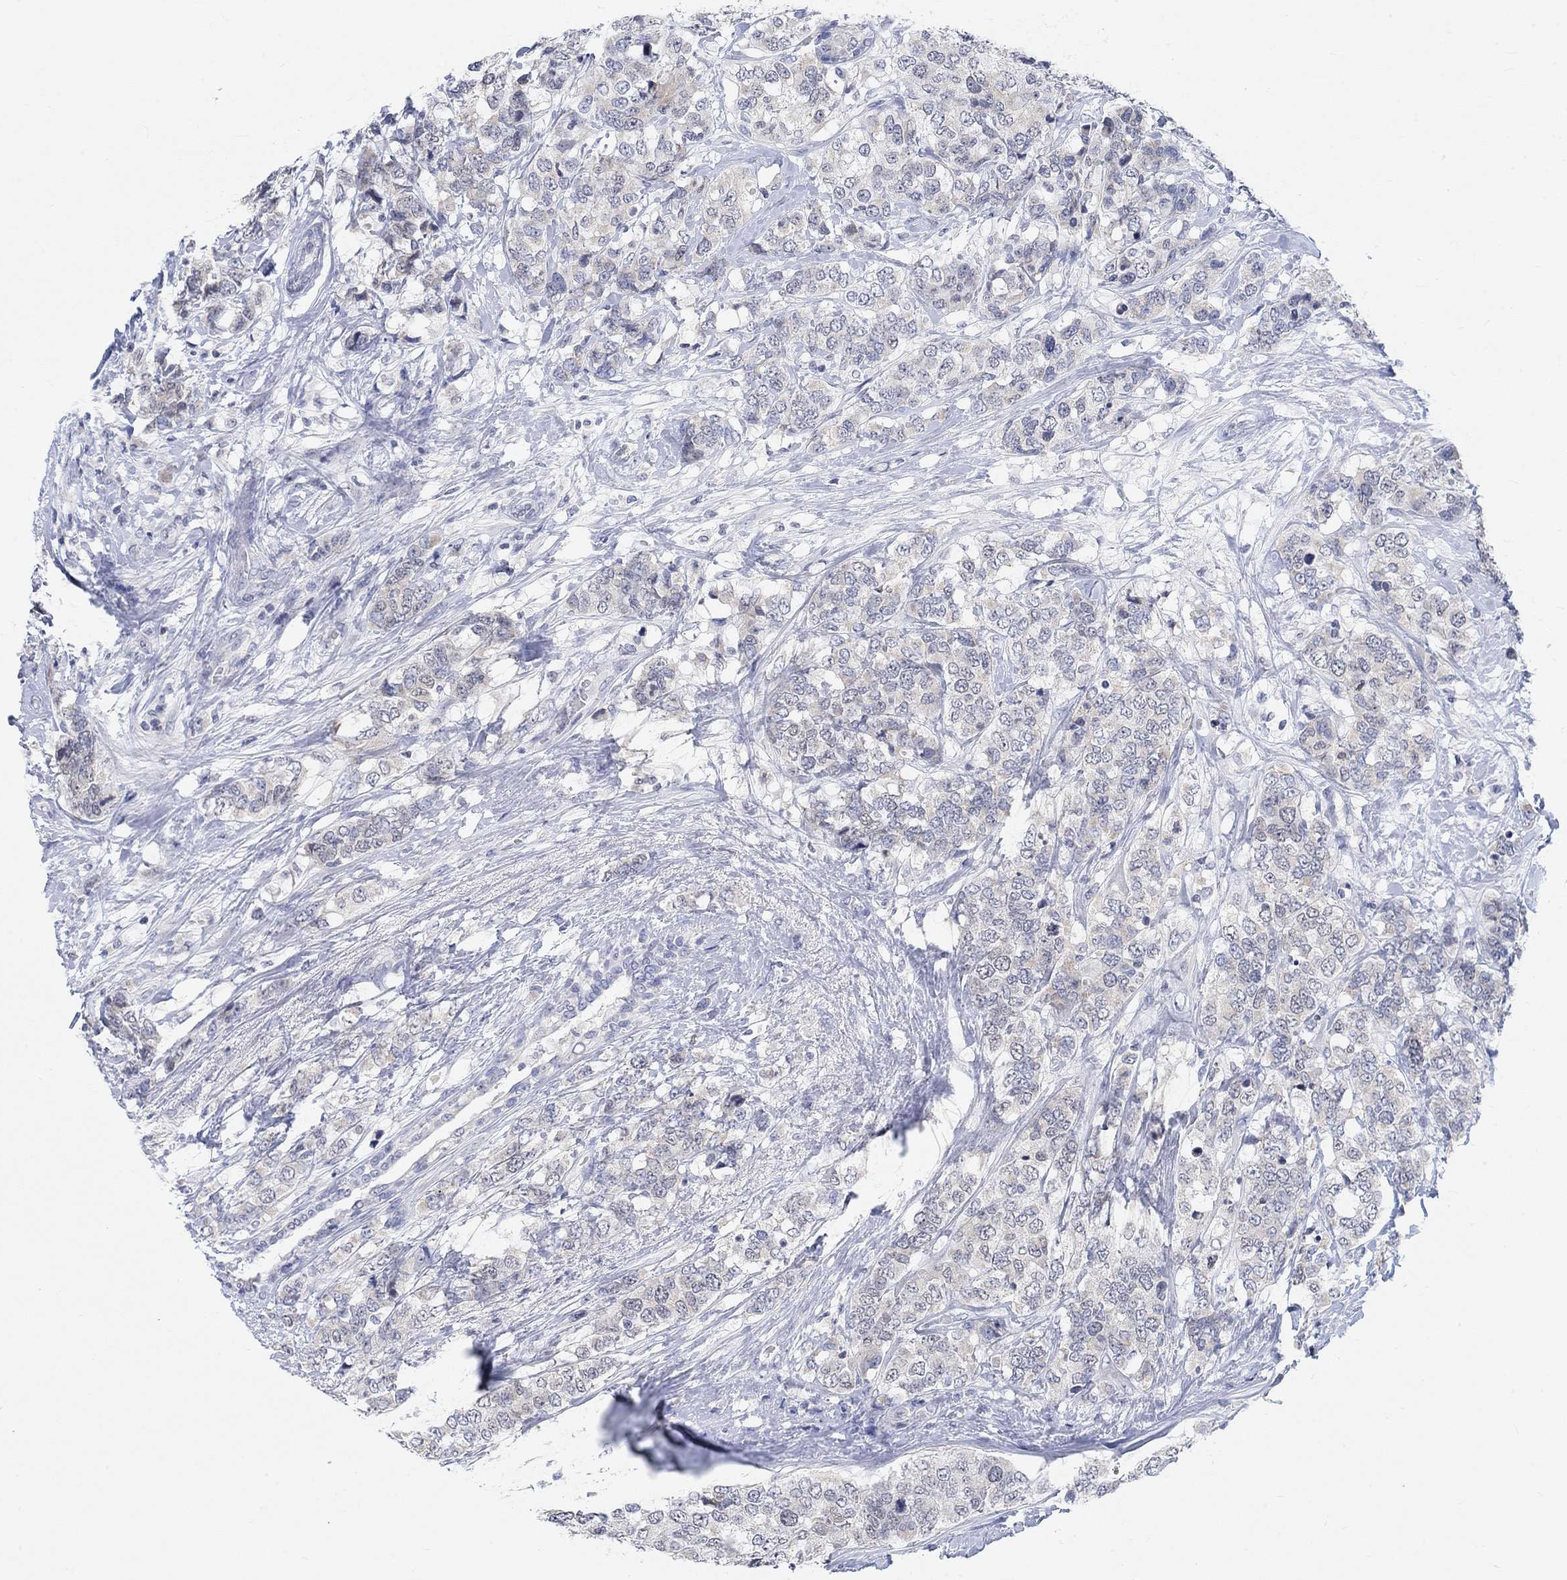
{"staining": {"intensity": "weak", "quantity": "<25%", "location": "cytoplasmic/membranous"}, "tissue": "breast cancer", "cell_type": "Tumor cells", "image_type": "cancer", "snomed": [{"axis": "morphology", "description": "Lobular carcinoma"}, {"axis": "topography", "description": "Breast"}], "caption": "There is no significant expression in tumor cells of breast cancer (lobular carcinoma).", "gene": "ATP6V1E2", "patient": {"sex": "female", "age": 59}}